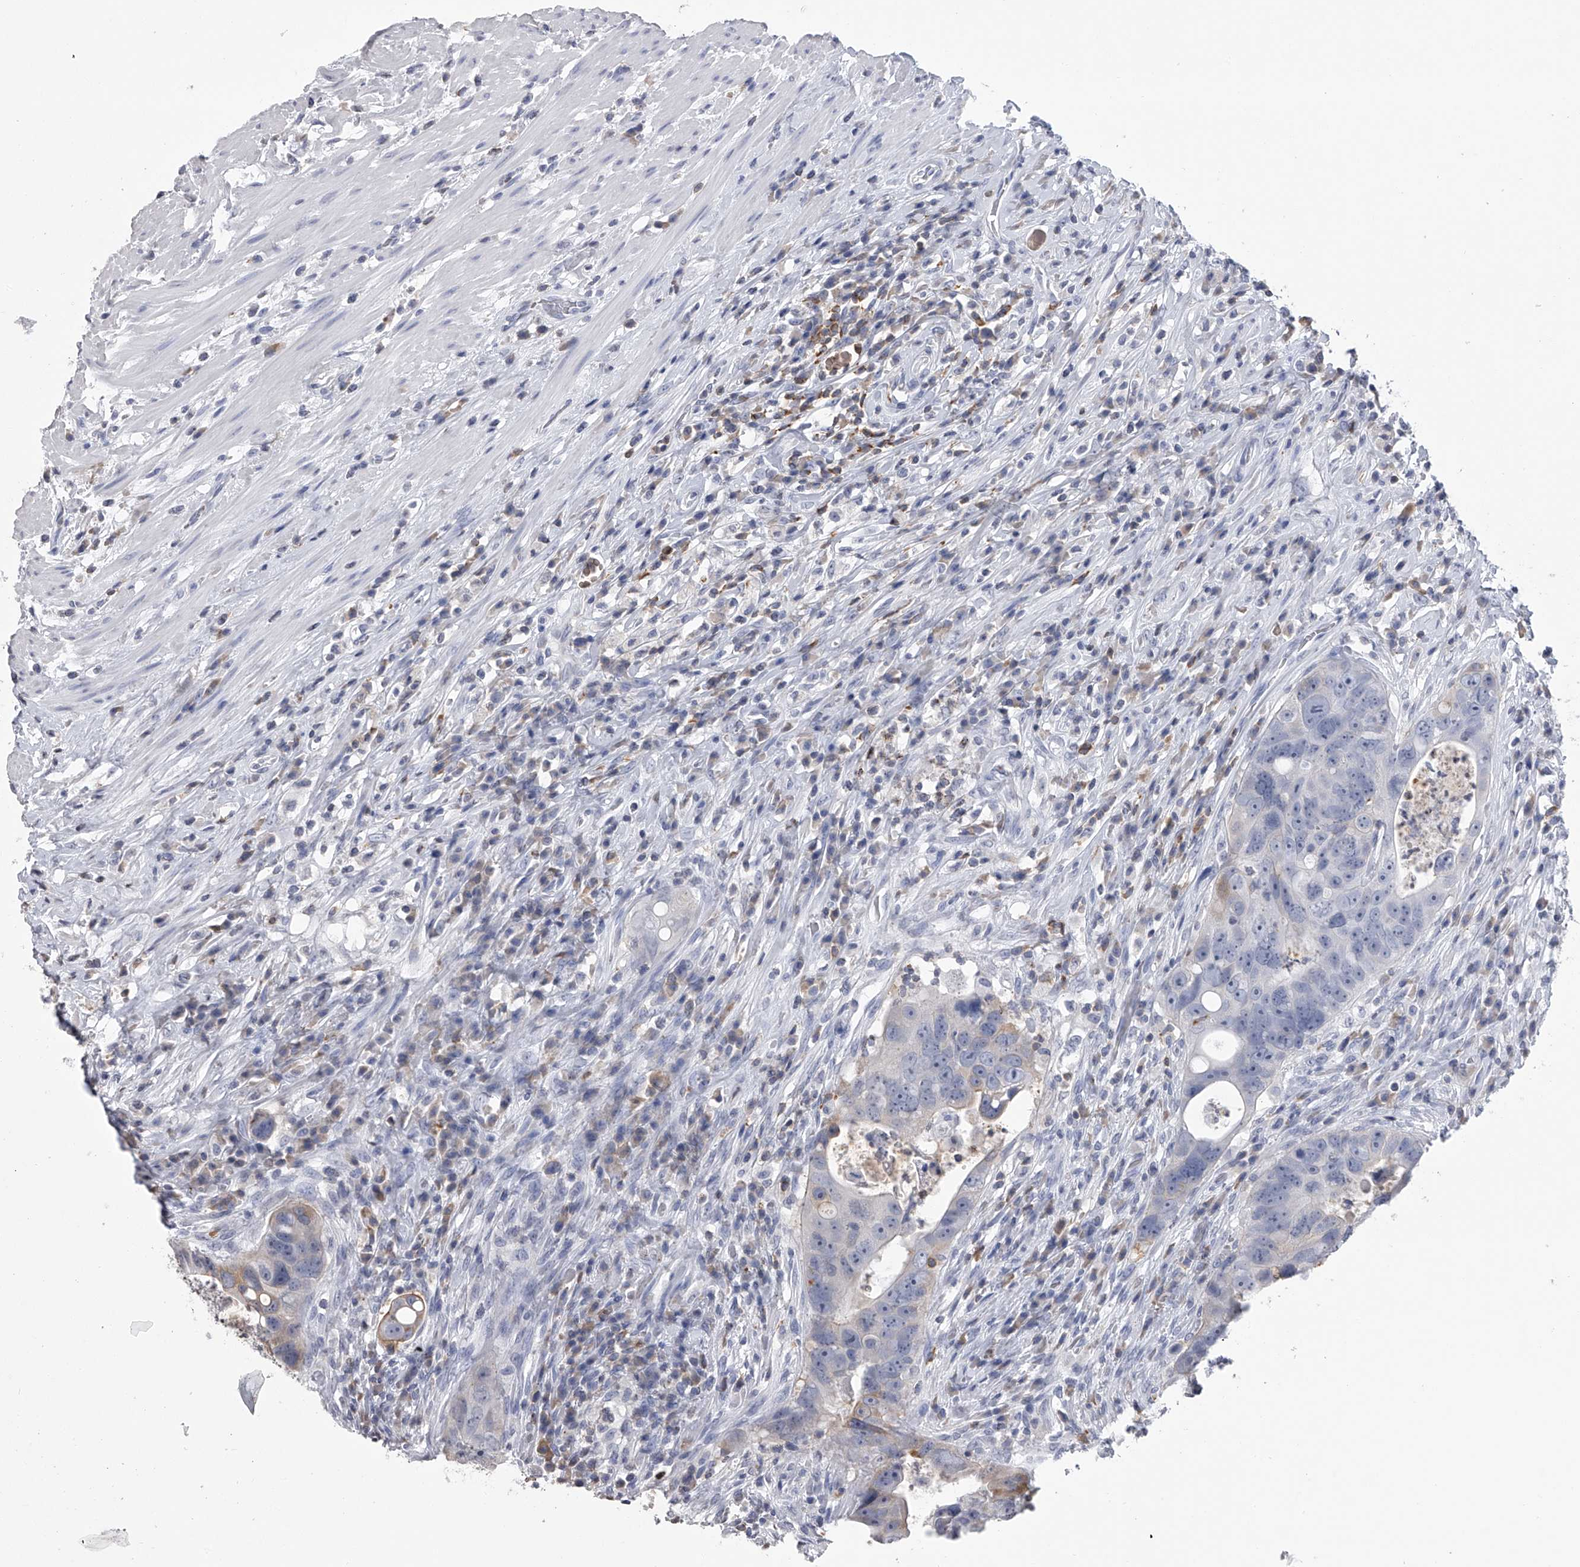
{"staining": {"intensity": "weak", "quantity": "<25%", "location": "cytoplasmic/membranous"}, "tissue": "colorectal cancer", "cell_type": "Tumor cells", "image_type": "cancer", "snomed": [{"axis": "morphology", "description": "Adenocarcinoma, NOS"}, {"axis": "topography", "description": "Rectum"}], "caption": "IHC photomicrograph of colorectal adenocarcinoma stained for a protein (brown), which shows no expression in tumor cells.", "gene": "TASP1", "patient": {"sex": "male", "age": 59}}